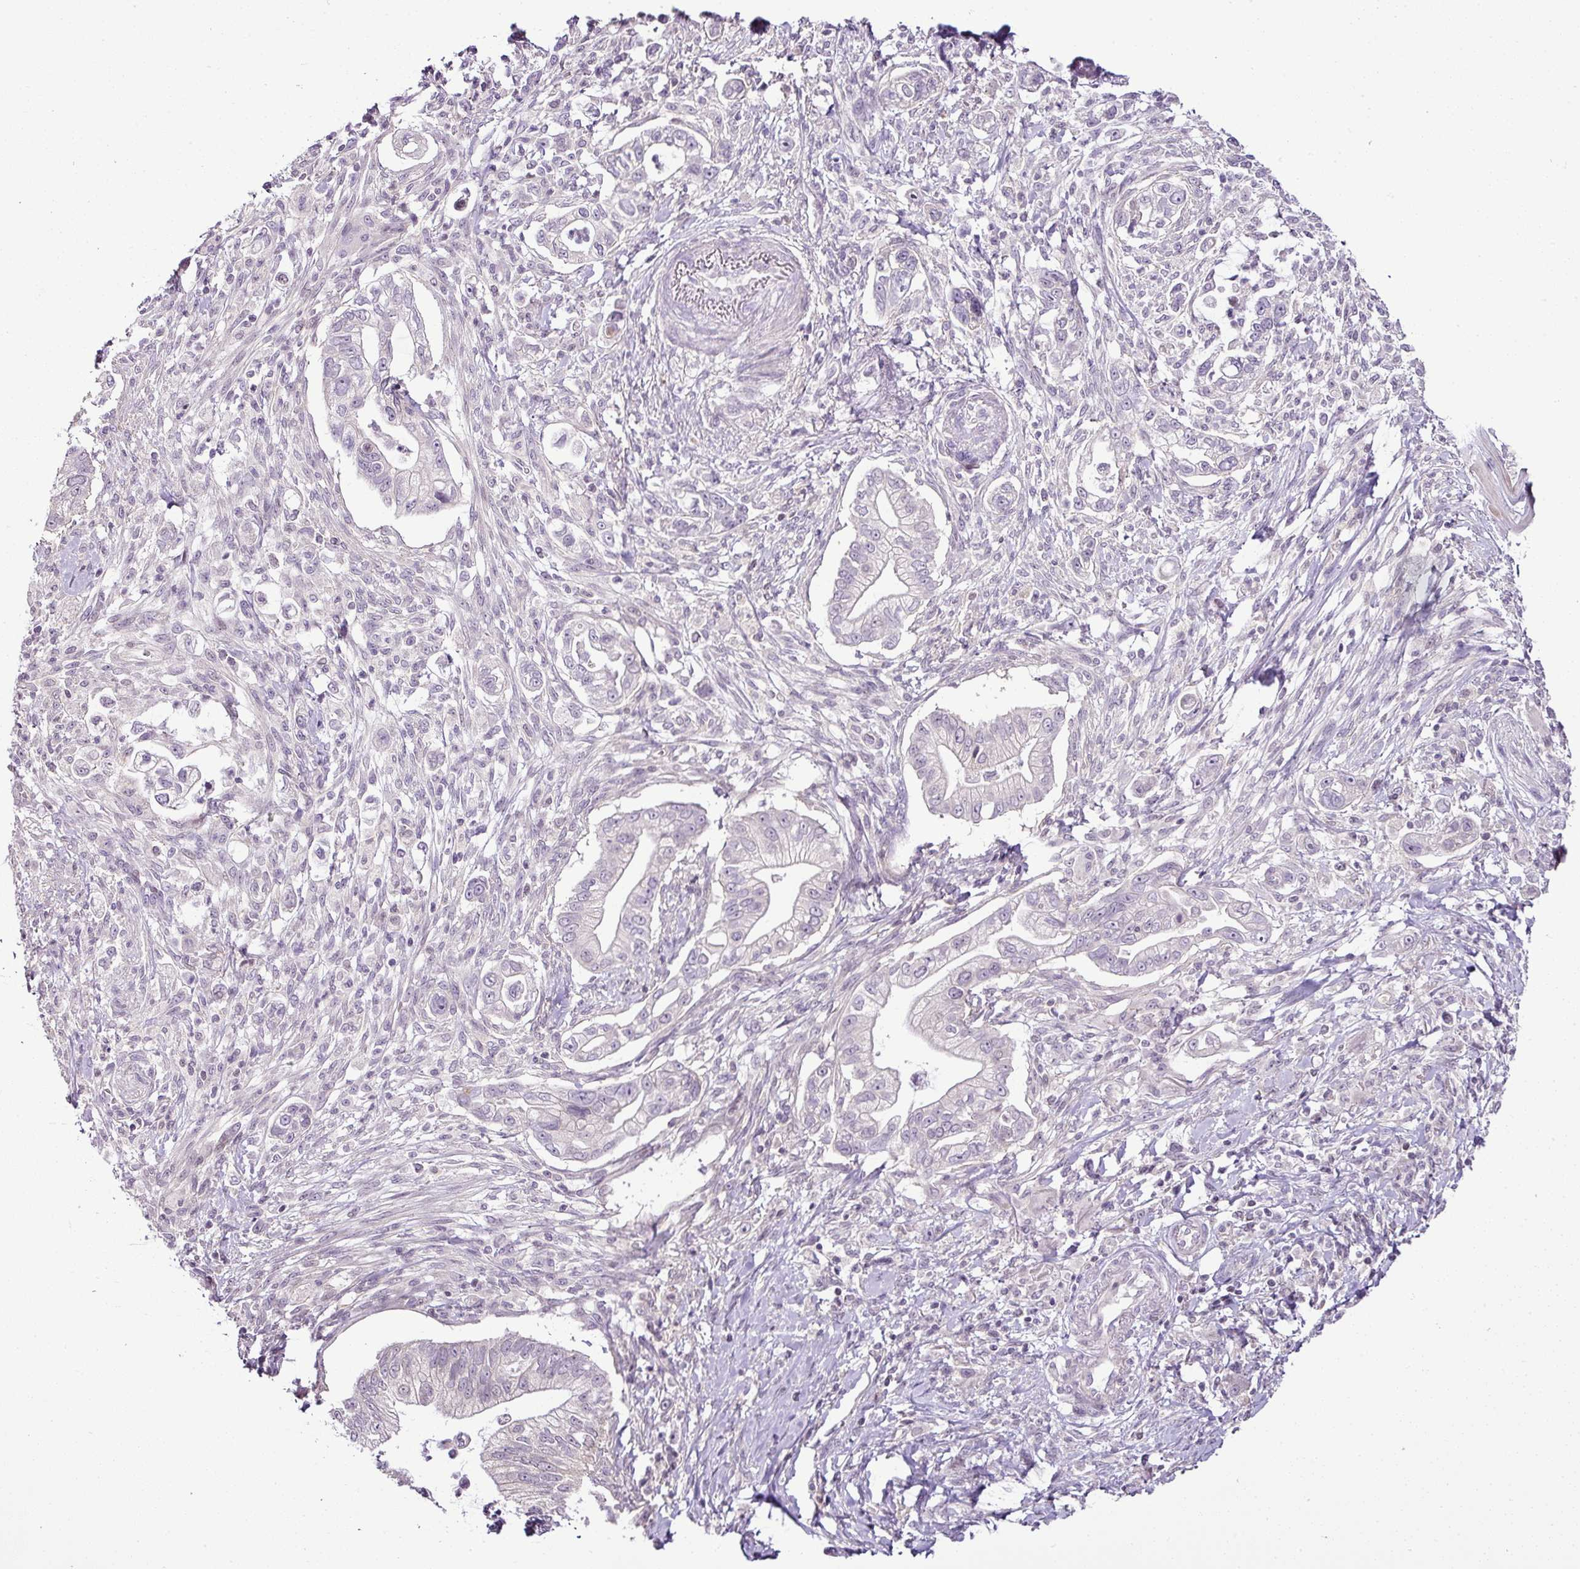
{"staining": {"intensity": "negative", "quantity": "none", "location": "none"}, "tissue": "pancreatic cancer", "cell_type": "Tumor cells", "image_type": "cancer", "snomed": [{"axis": "morphology", "description": "Adenocarcinoma, NOS"}, {"axis": "topography", "description": "Pancreas"}], "caption": "Pancreatic cancer was stained to show a protein in brown. There is no significant expression in tumor cells. (DAB (3,3'-diaminobenzidine) immunohistochemistry (IHC) visualized using brightfield microscopy, high magnification).", "gene": "TEX30", "patient": {"sex": "male", "age": 70}}